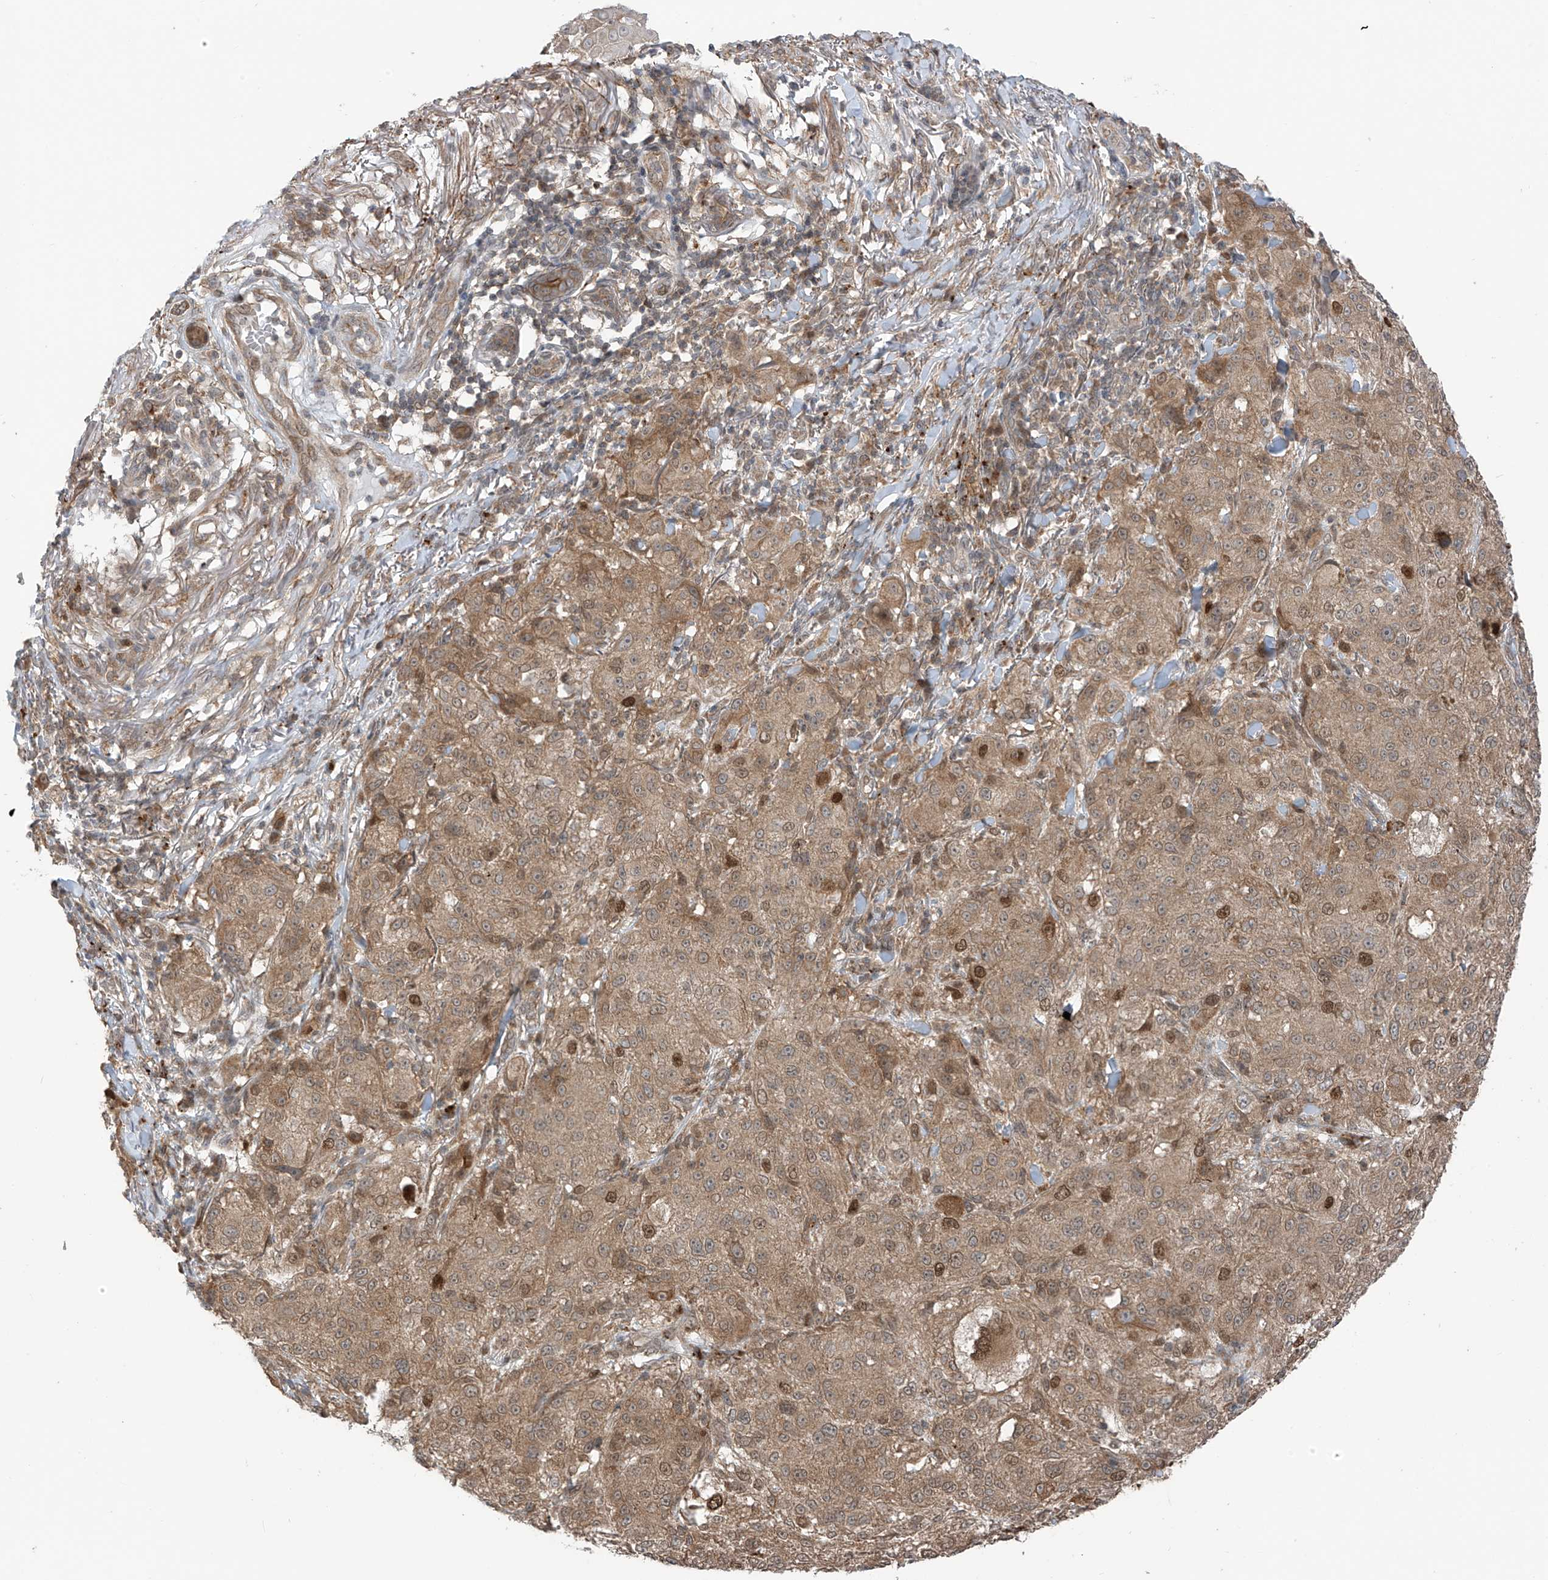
{"staining": {"intensity": "moderate", "quantity": ">75%", "location": "cytoplasmic/membranous,nuclear"}, "tissue": "melanoma", "cell_type": "Tumor cells", "image_type": "cancer", "snomed": [{"axis": "morphology", "description": "Necrosis, NOS"}, {"axis": "morphology", "description": "Malignant melanoma, NOS"}, {"axis": "topography", "description": "Skin"}], "caption": "Protein staining reveals moderate cytoplasmic/membranous and nuclear positivity in approximately >75% of tumor cells in melanoma.", "gene": "PDE11A", "patient": {"sex": "female", "age": 87}}